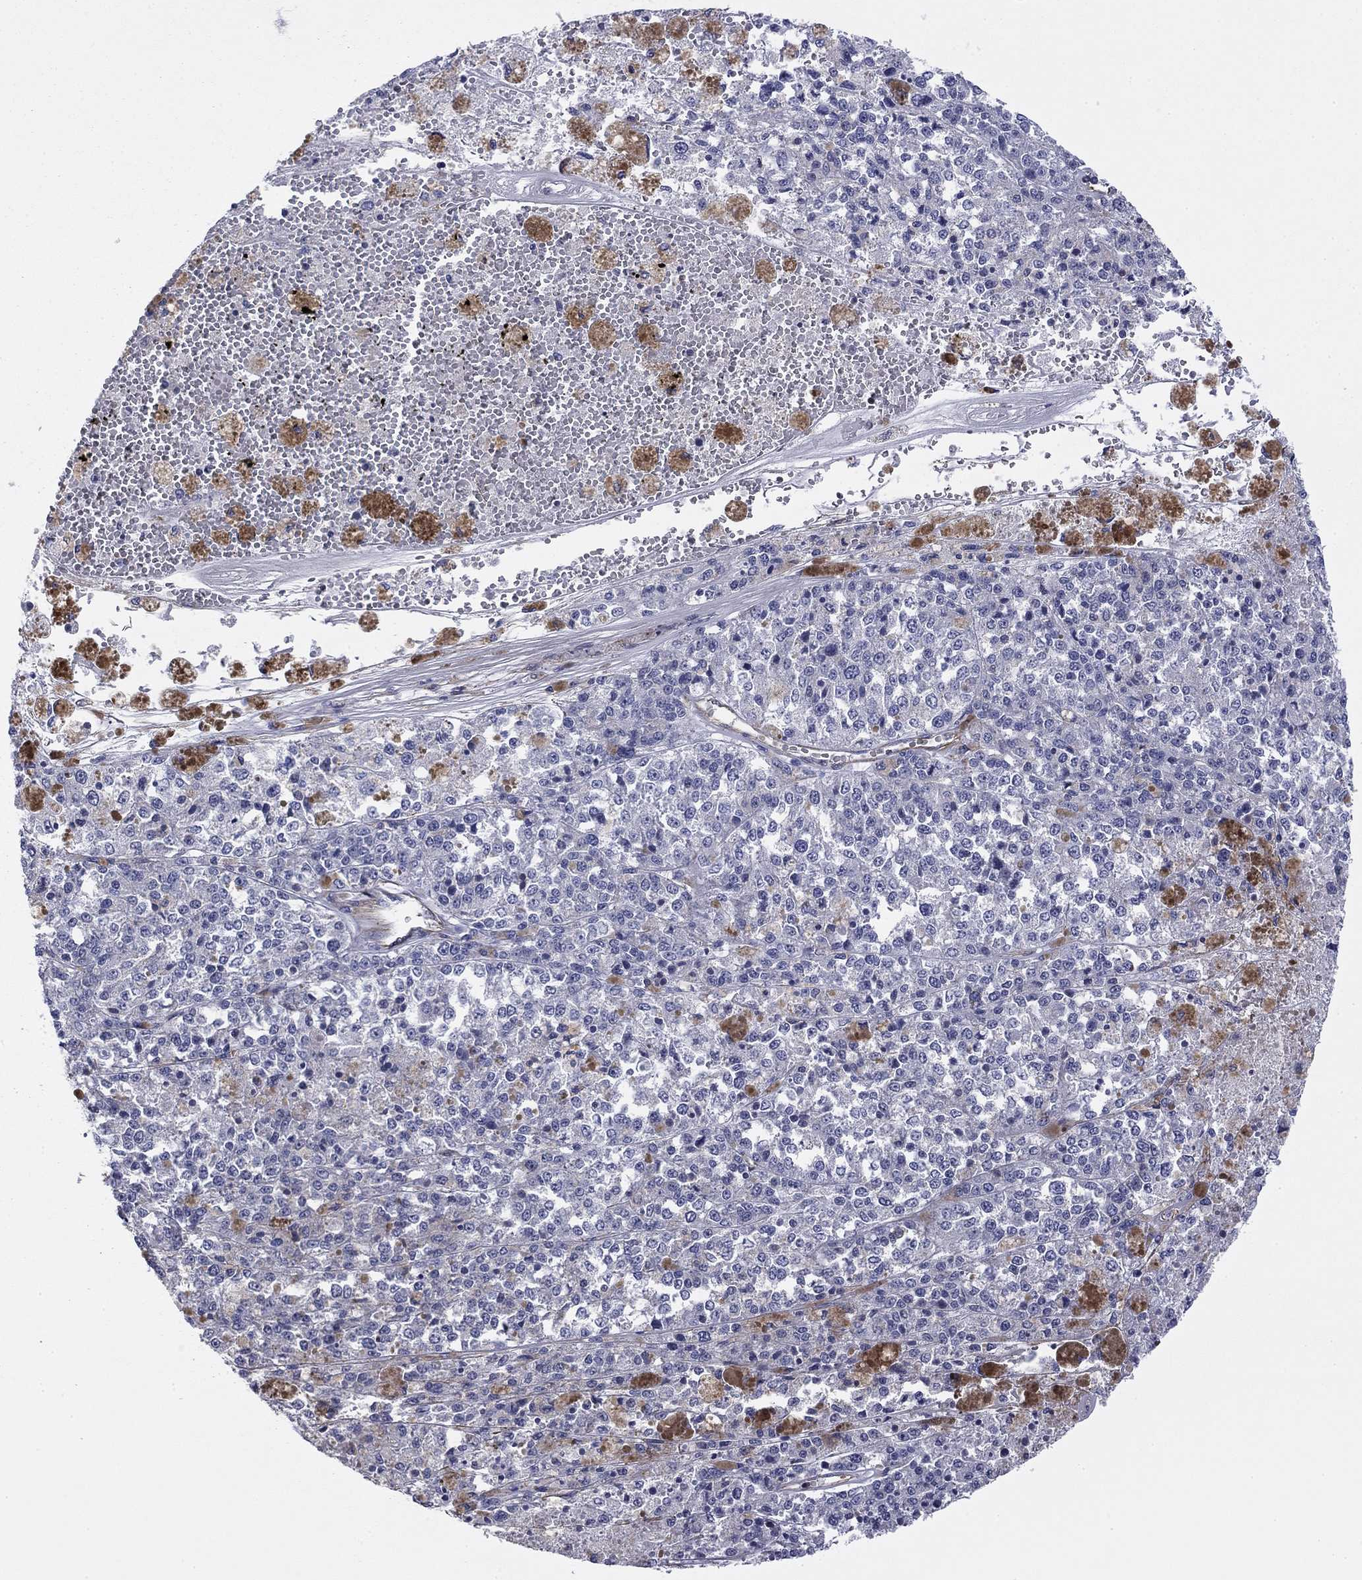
{"staining": {"intensity": "negative", "quantity": "none", "location": "none"}, "tissue": "melanoma", "cell_type": "Tumor cells", "image_type": "cancer", "snomed": [{"axis": "morphology", "description": "Malignant melanoma, Metastatic site"}, {"axis": "topography", "description": "Lymph node"}], "caption": "High magnification brightfield microscopy of malignant melanoma (metastatic site) stained with DAB (3,3'-diaminobenzidine) (brown) and counterstained with hematoxylin (blue): tumor cells show no significant positivity.", "gene": "TCHH", "patient": {"sex": "female", "age": 64}}